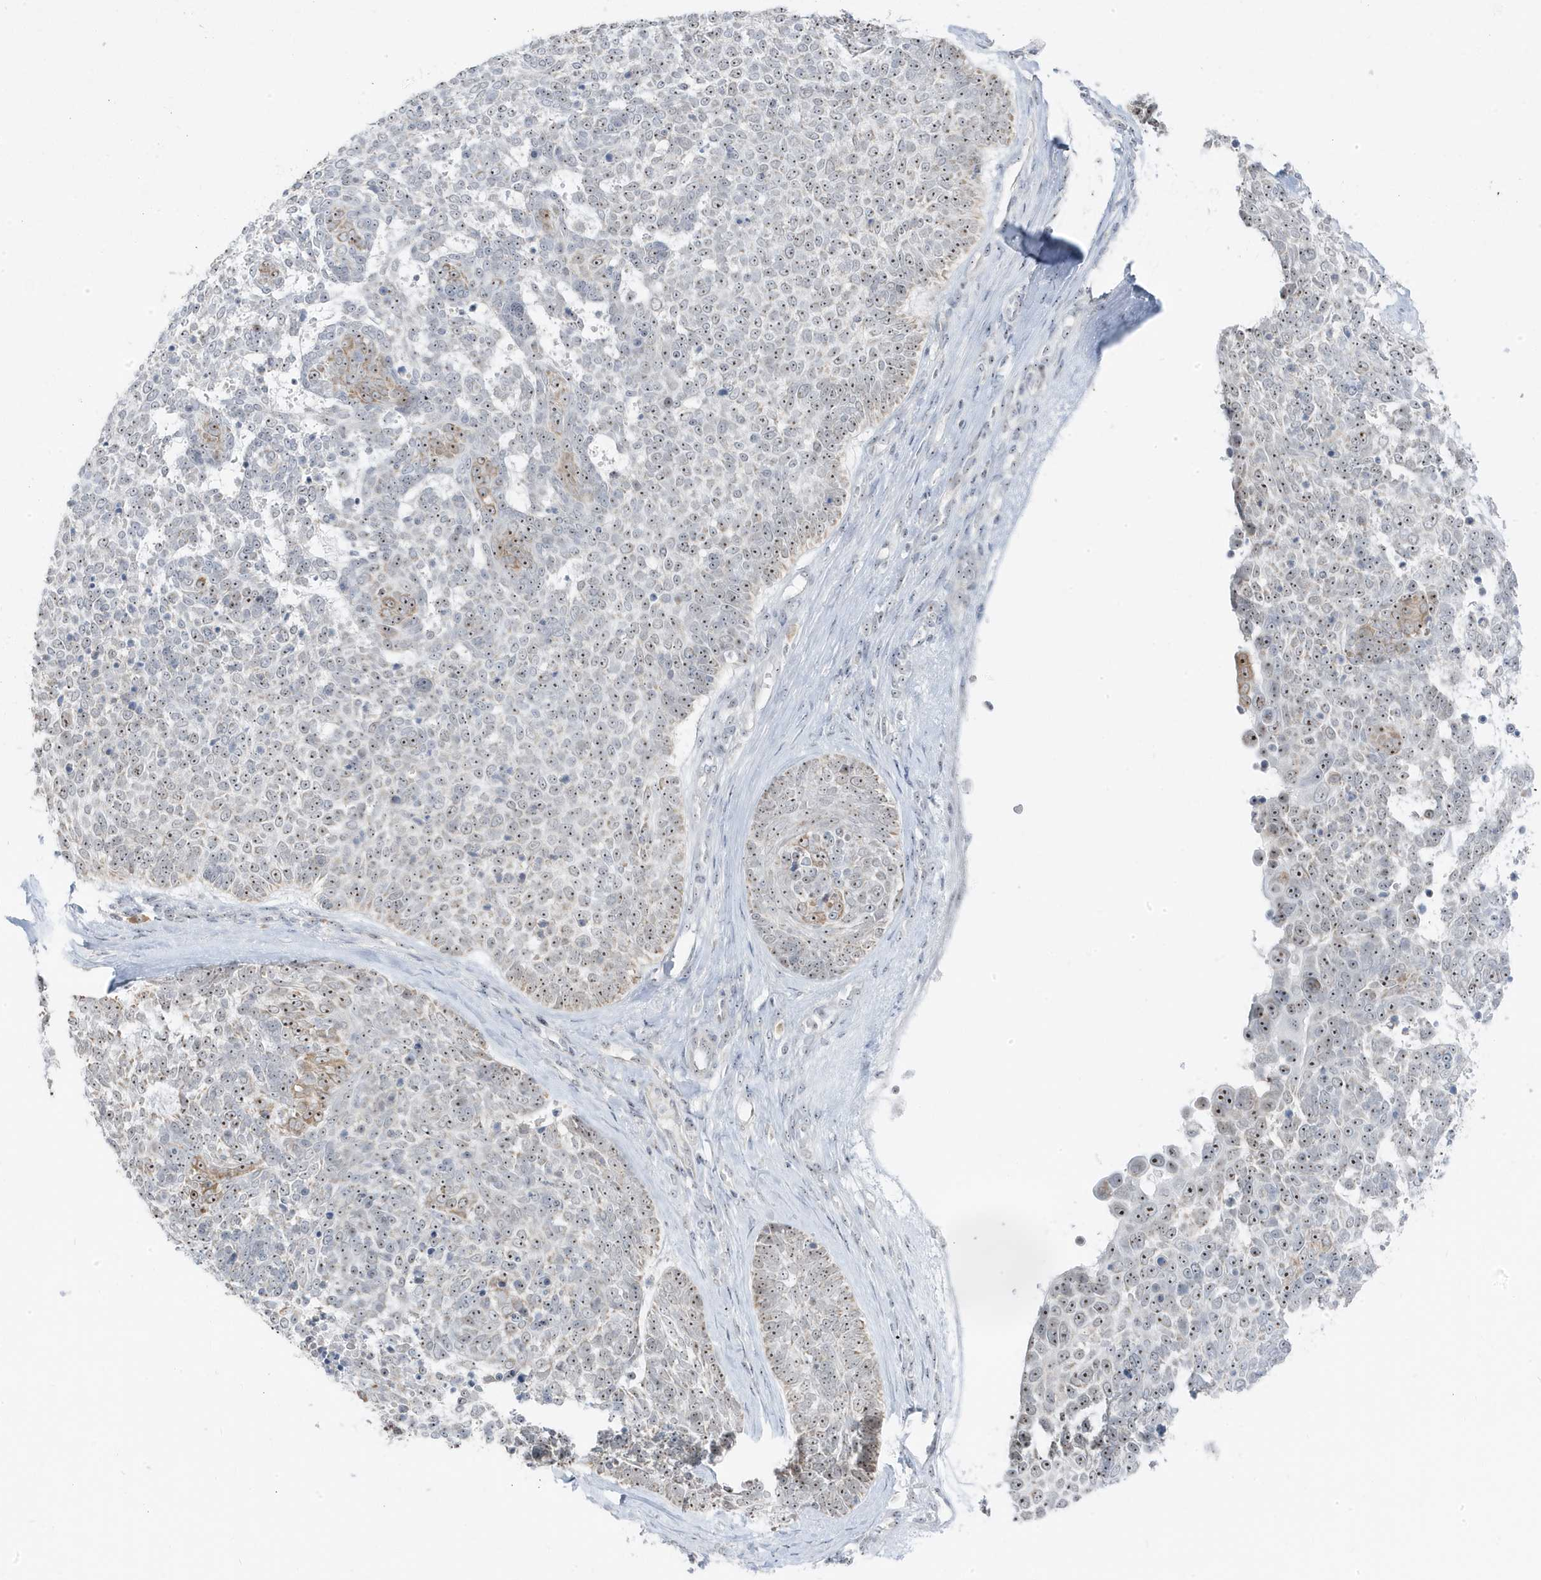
{"staining": {"intensity": "moderate", "quantity": "25%-75%", "location": "nuclear"}, "tissue": "skin cancer", "cell_type": "Tumor cells", "image_type": "cancer", "snomed": [{"axis": "morphology", "description": "Basal cell carcinoma"}, {"axis": "topography", "description": "Skin"}], "caption": "Basal cell carcinoma (skin) was stained to show a protein in brown. There is medium levels of moderate nuclear staining in approximately 25%-75% of tumor cells.", "gene": "TSEN15", "patient": {"sex": "female", "age": 81}}